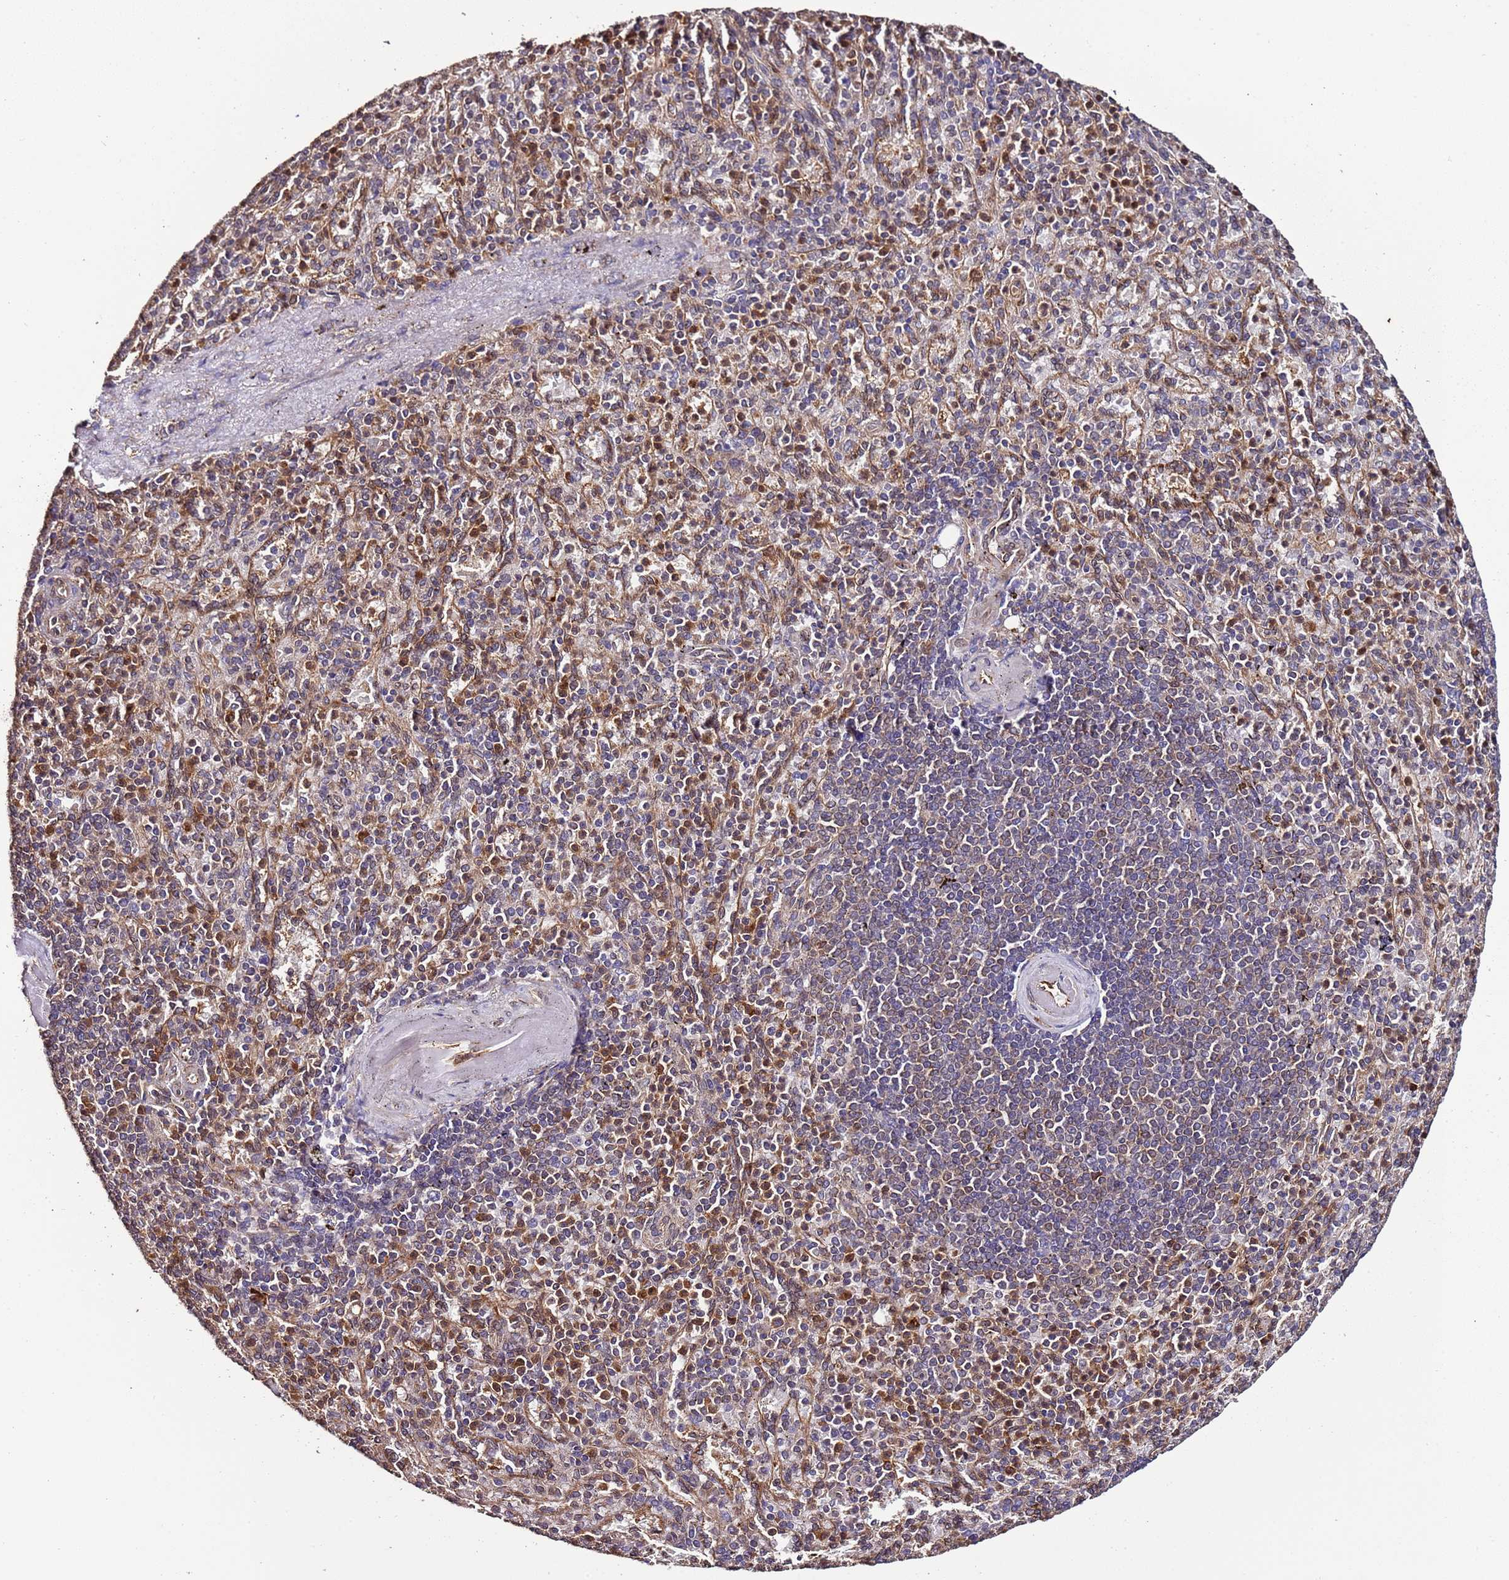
{"staining": {"intensity": "moderate", "quantity": "25%-75%", "location": "cytoplasmic/membranous,nuclear"}, "tissue": "spleen", "cell_type": "Cells in red pulp", "image_type": "normal", "snomed": [{"axis": "morphology", "description": "Normal tissue, NOS"}, {"axis": "topography", "description": "Spleen"}], "caption": "Cells in red pulp display moderate cytoplasmic/membranous,nuclear positivity in about 25%-75% of cells in unremarkable spleen. The staining is performed using DAB (3,3'-diaminobenzidine) brown chromogen to label protein expression. The nuclei are counter-stained blue using hematoxylin.", "gene": "SLC41A3", "patient": {"sex": "female", "age": 74}}